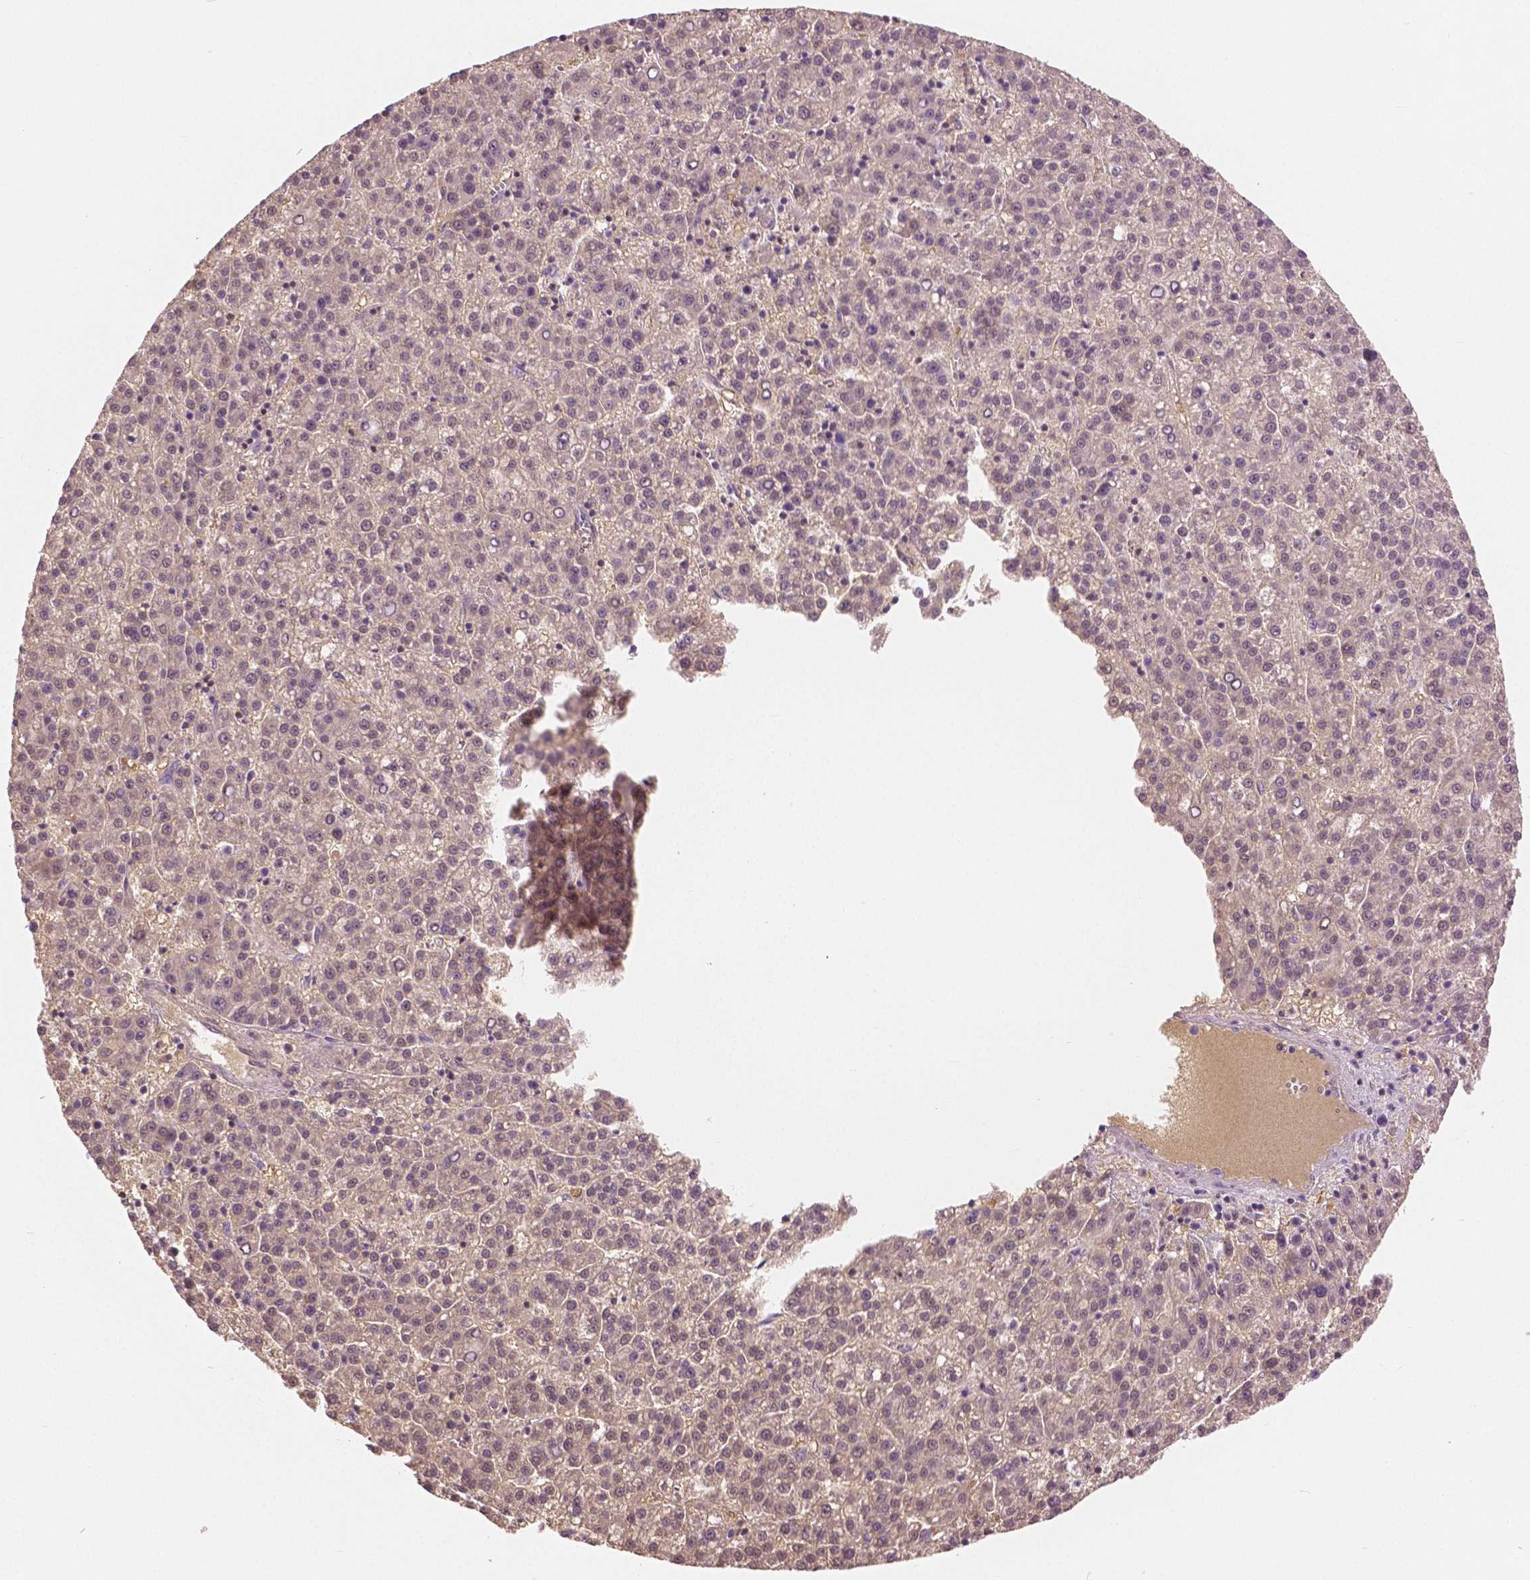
{"staining": {"intensity": "negative", "quantity": "none", "location": "none"}, "tissue": "liver cancer", "cell_type": "Tumor cells", "image_type": "cancer", "snomed": [{"axis": "morphology", "description": "Carcinoma, Hepatocellular, NOS"}, {"axis": "topography", "description": "Liver"}], "caption": "A micrograph of liver cancer stained for a protein reveals no brown staining in tumor cells.", "gene": "GALM", "patient": {"sex": "female", "age": 58}}